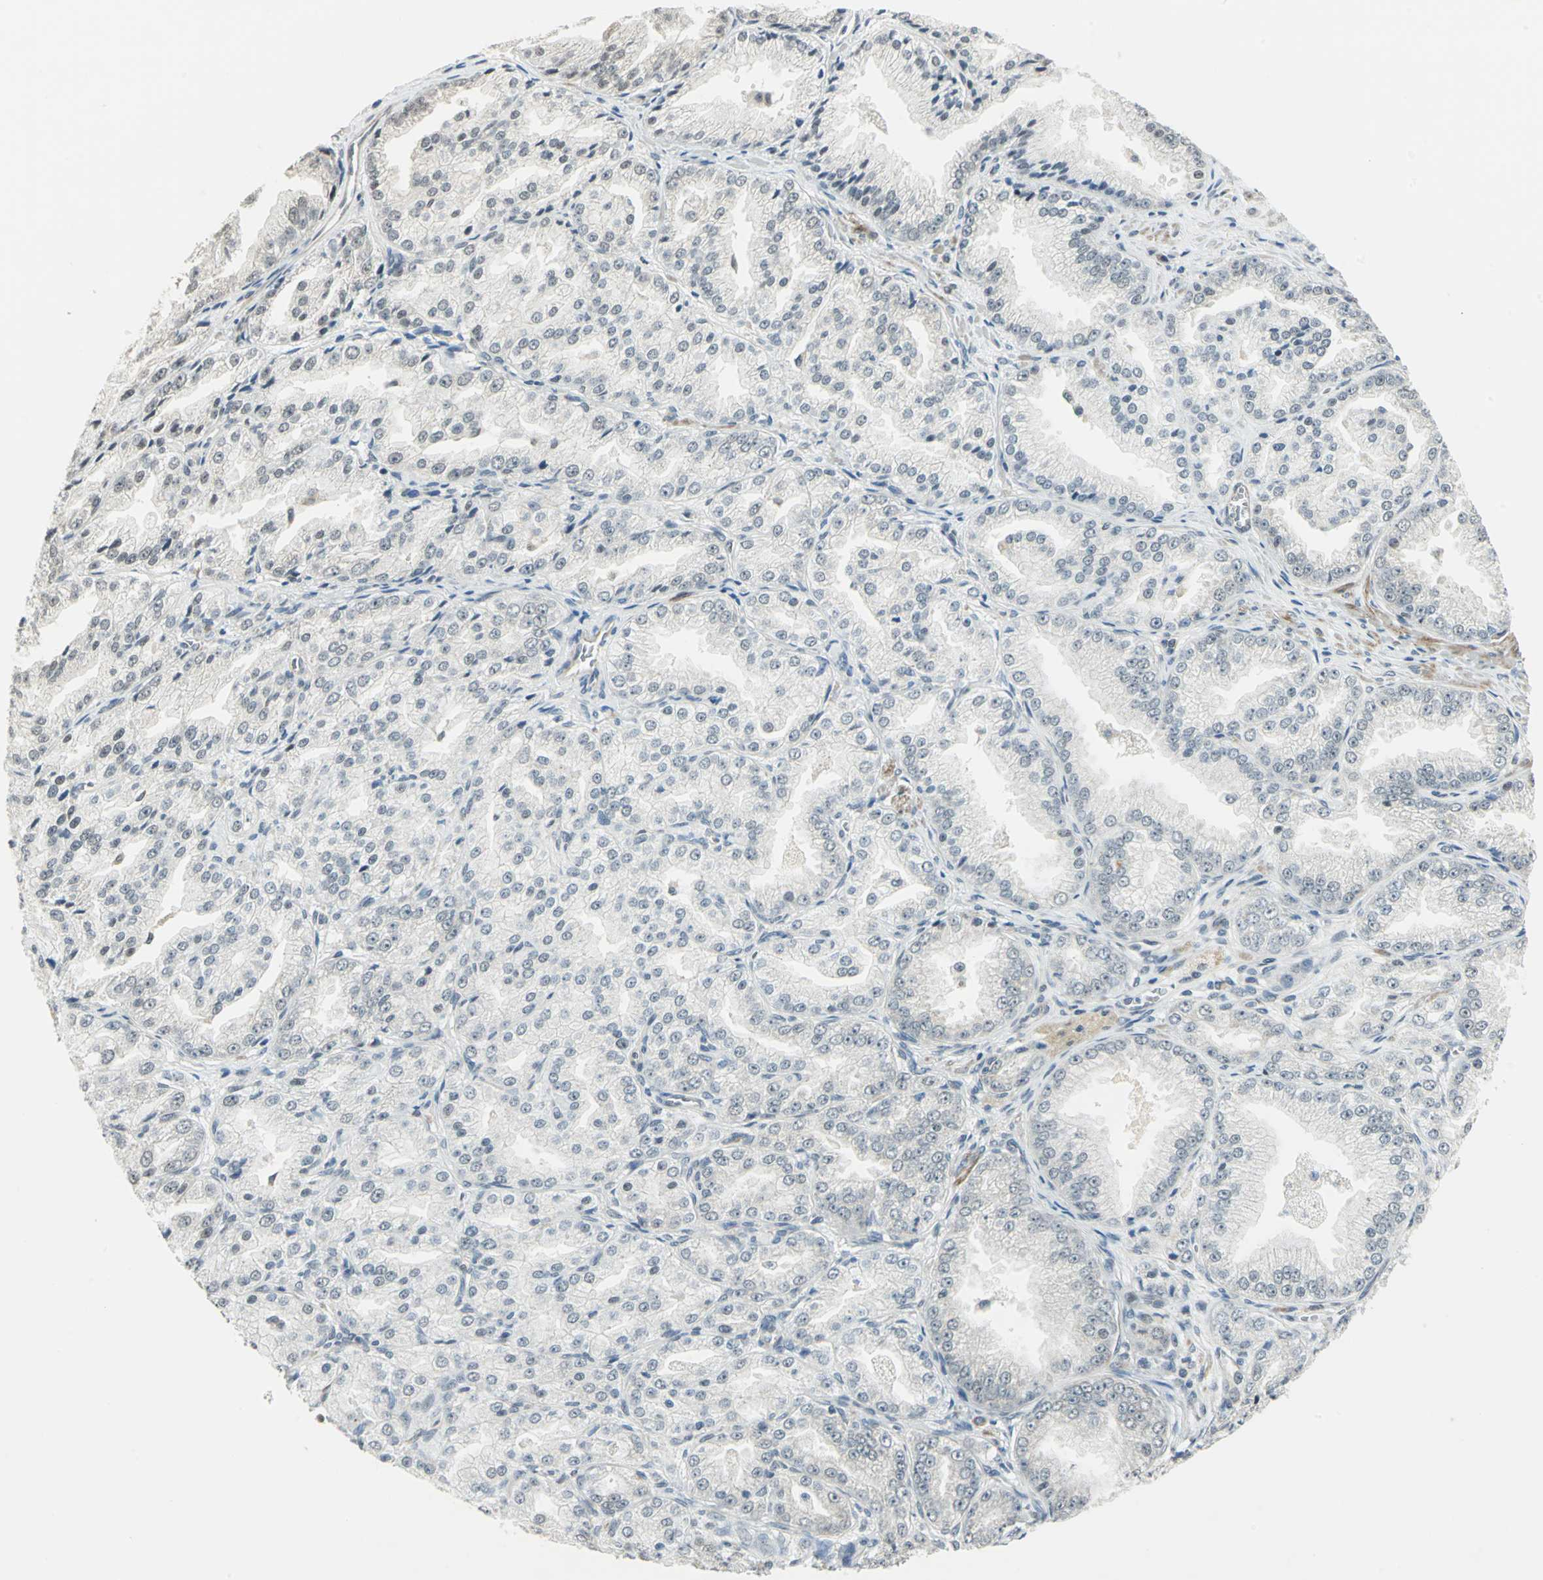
{"staining": {"intensity": "negative", "quantity": "none", "location": "none"}, "tissue": "prostate cancer", "cell_type": "Tumor cells", "image_type": "cancer", "snomed": [{"axis": "morphology", "description": "Adenocarcinoma, High grade"}, {"axis": "topography", "description": "Prostate"}], "caption": "Tumor cells are negative for brown protein staining in high-grade adenocarcinoma (prostate). The staining is performed using DAB brown chromogen with nuclei counter-stained in using hematoxylin.", "gene": "PLAGL2", "patient": {"sex": "male", "age": 61}}